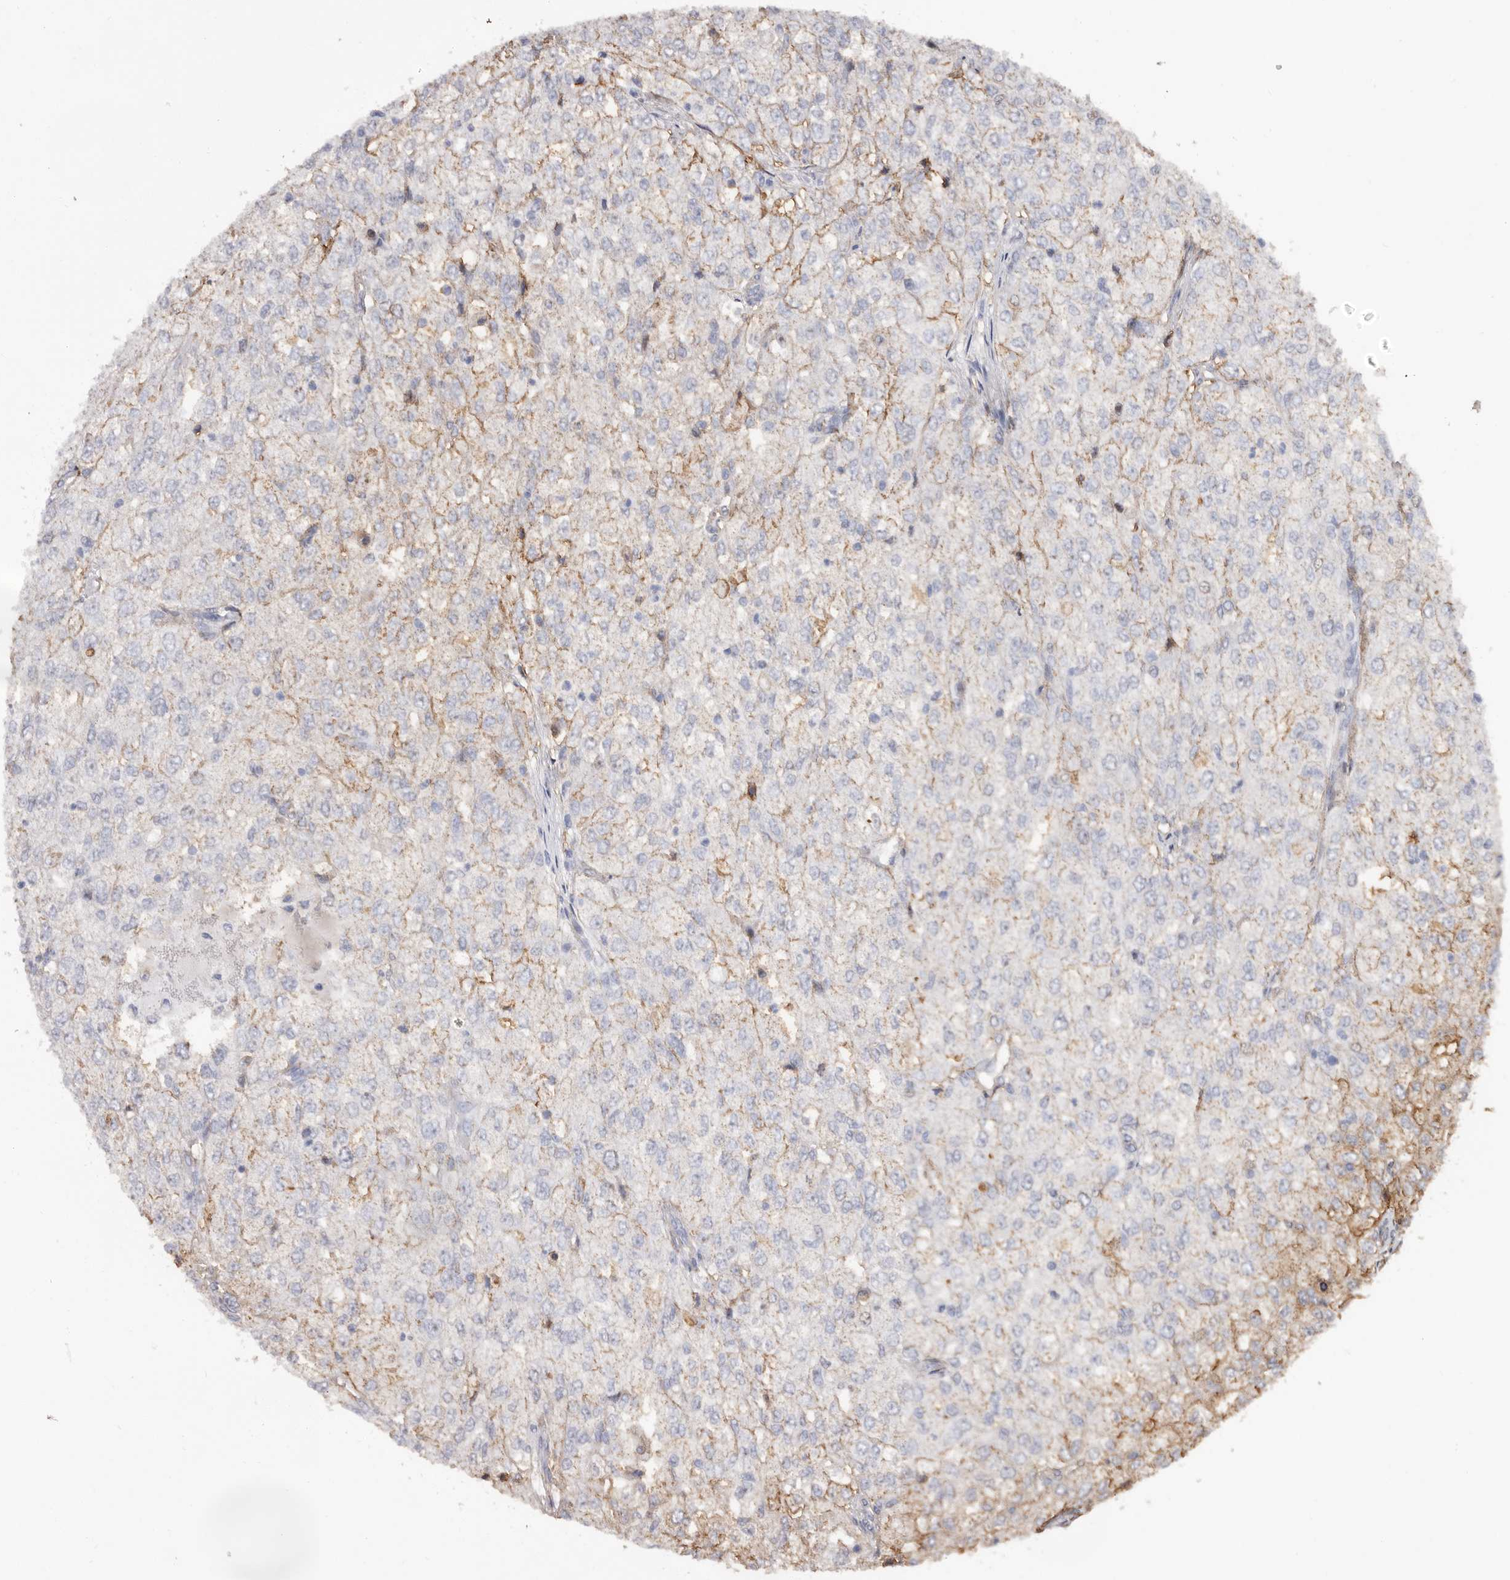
{"staining": {"intensity": "moderate", "quantity": "25%-75%", "location": "cytoplasmic/membranous"}, "tissue": "renal cancer", "cell_type": "Tumor cells", "image_type": "cancer", "snomed": [{"axis": "morphology", "description": "Adenocarcinoma, NOS"}, {"axis": "topography", "description": "Kidney"}], "caption": "Renal adenocarcinoma stained for a protein (brown) exhibits moderate cytoplasmic/membranous positive expression in about 25%-75% of tumor cells.", "gene": "GPR27", "patient": {"sex": "female", "age": 54}}